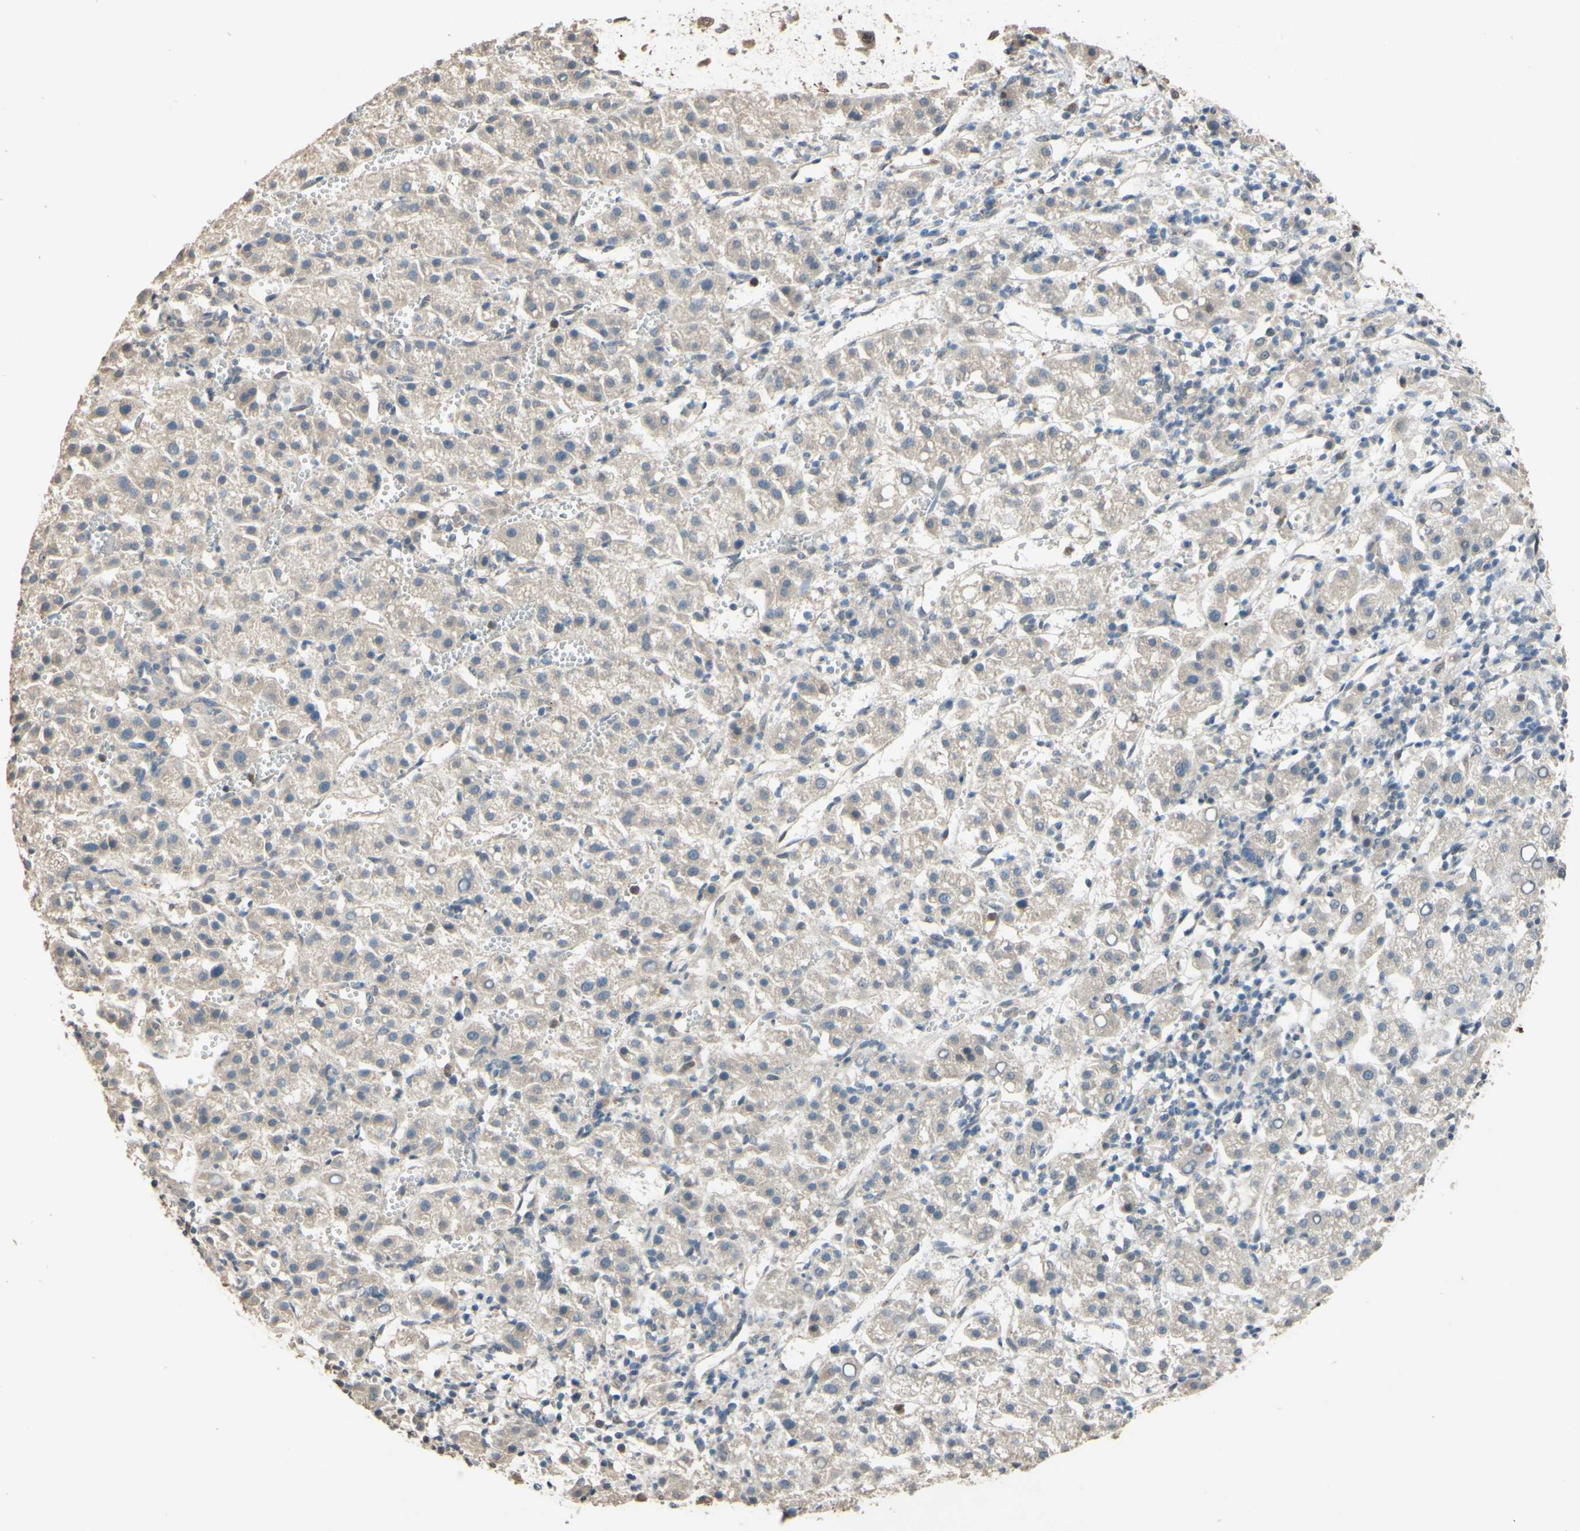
{"staining": {"intensity": "negative", "quantity": "none", "location": "none"}, "tissue": "liver cancer", "cell_type": "Tumor cells", "image_type": "cancer", "snomed": [{"axis": "morphology", "description": "Carcinoma, Hepatocellular, NOS"}, {"axis": "topography", "description": "Liver"}], "caption": "DAB (3,3'-diaminobenzidine) immunohistochemical staining of human liver cancer reveals no significant expression in tumor cells.", "gene": "SMIM19", "patient": {"sex": "female", "age": 58}}